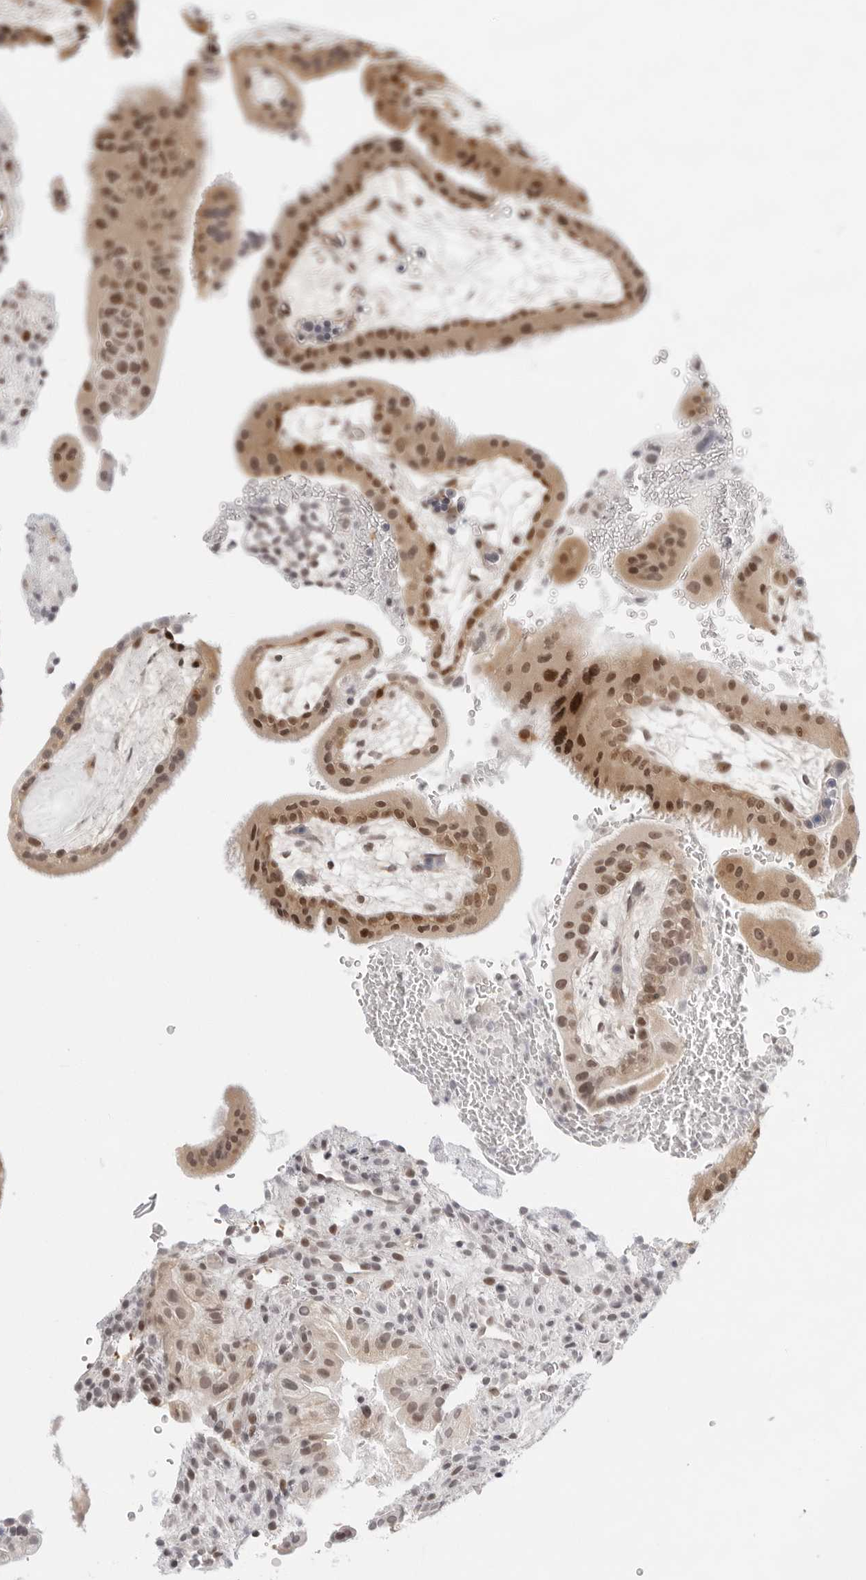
{"staining": {"intensity": "weak", "quantity": "25%-75%", "location": "nuclear"}, "tissue": "placenta", "cell_type": "Decidual cells", "image_type": "normal", "snomed": [{"axis": "morphology", "description": "Normal tissue, NOS"}, {"axis": "topography", "description": "Placenta"}], "caption": "Placenta stained with immunohistochemistry (IHC) reveals weak nuclear expression in about 25%-75% of decidual cells.", "gene": "ITGB3BP", "patient": {"sex": "female", "age": 19}}